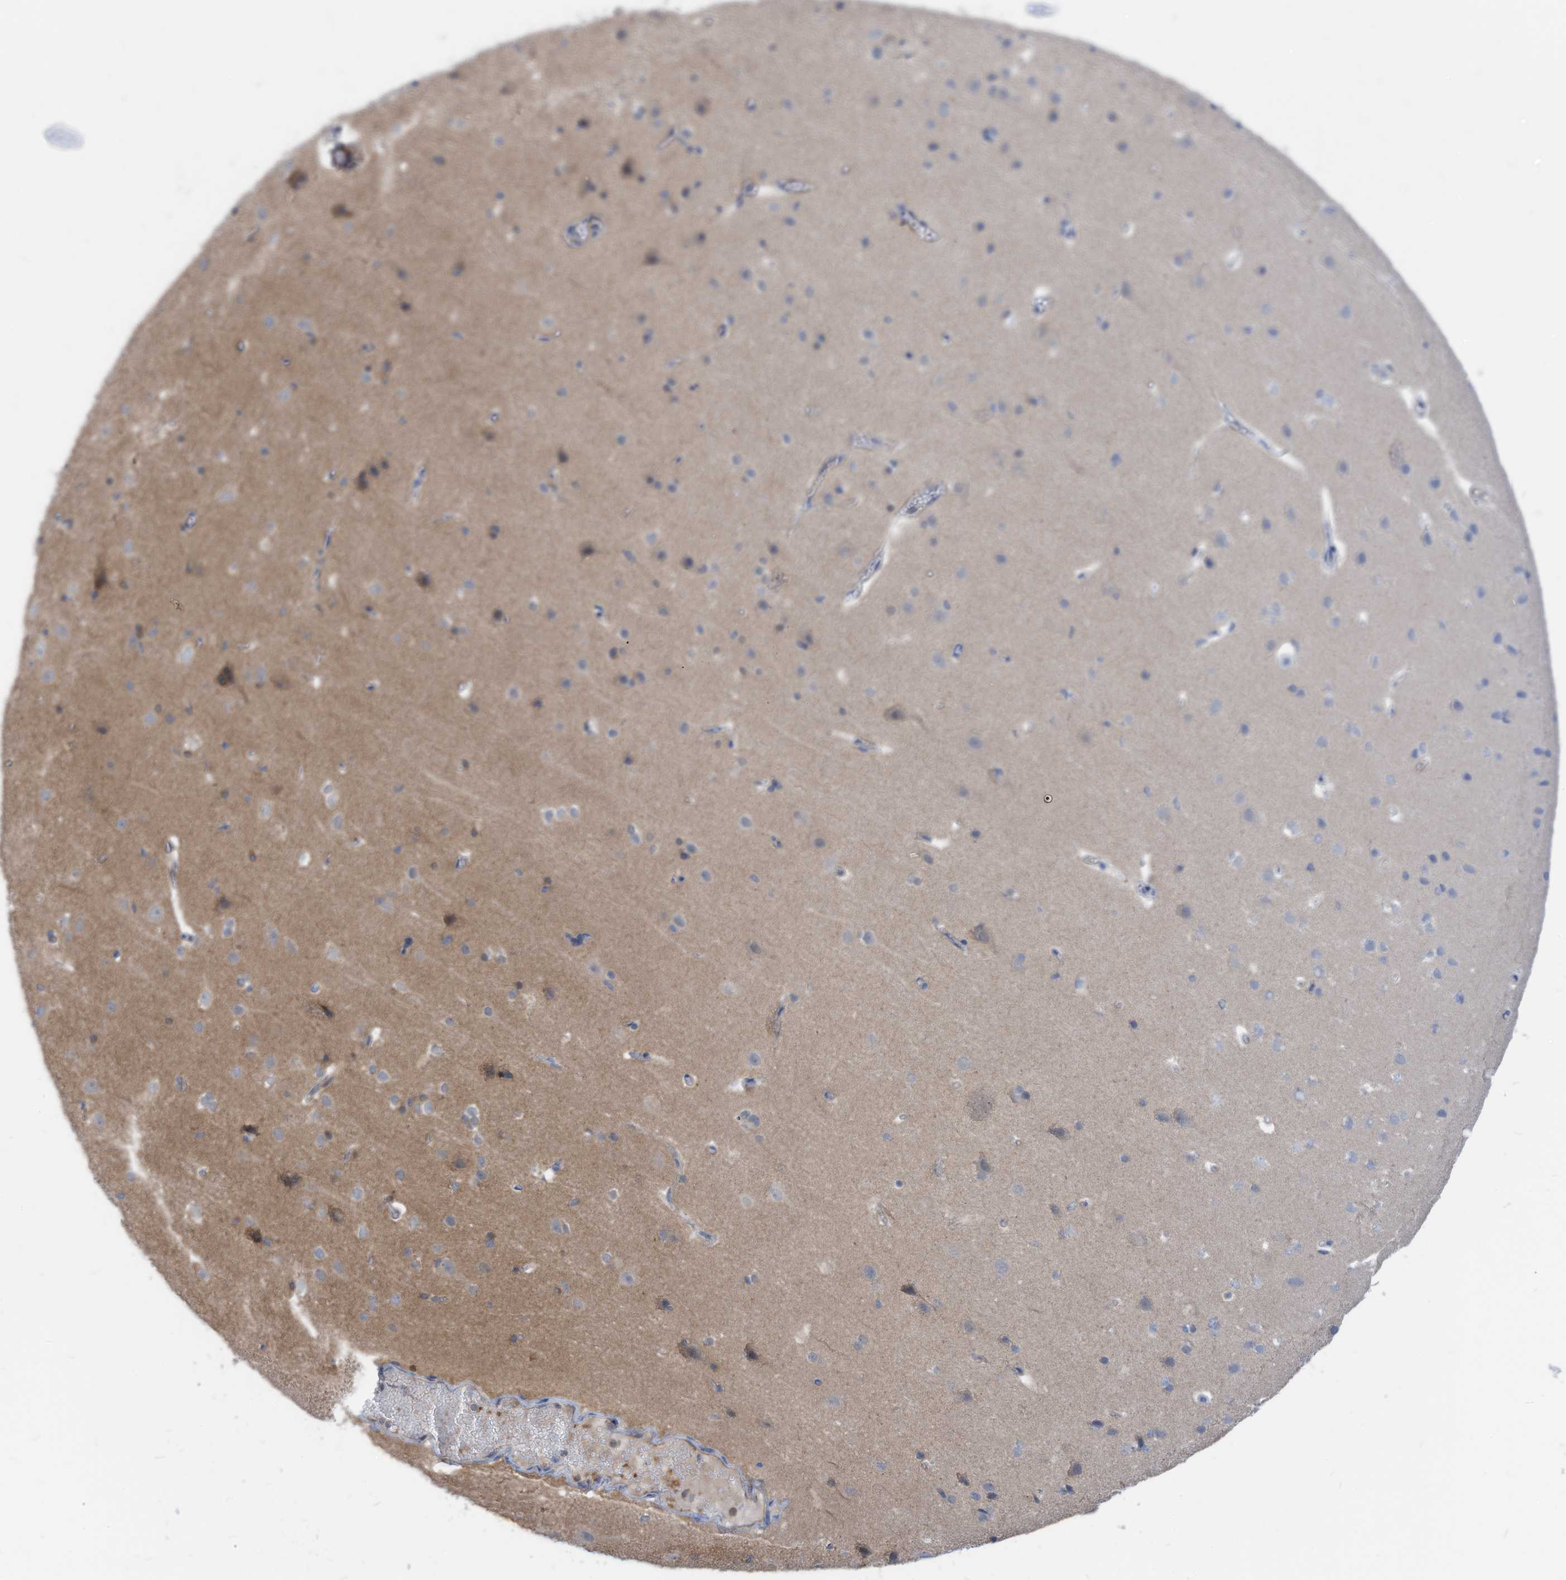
{"staining": {"intensity": "weak", "quantity": "25%-75%", "location": "cytoplasmic/membranous"}, "tissue": "cerebral cortex", "cell_type": "Endothelial cells", "image_type": "normal", "snomed": [{"axis": "morphology", "description": "Normal tissue, NOS"}, {"axis": "topography", "description": "Cerebral cortex"}], "caption": "The image reveals a brown stain indicating the presence of a protein in the cytoplasmic/membranous of endothelial cells in cerebral cortex. Immunohistochemistry (ihc) stains the protein of interest in brown and the nuclei are stained blue.", "gene": "GPATCH3", "patient": {"sex": "male", "age": 34}}